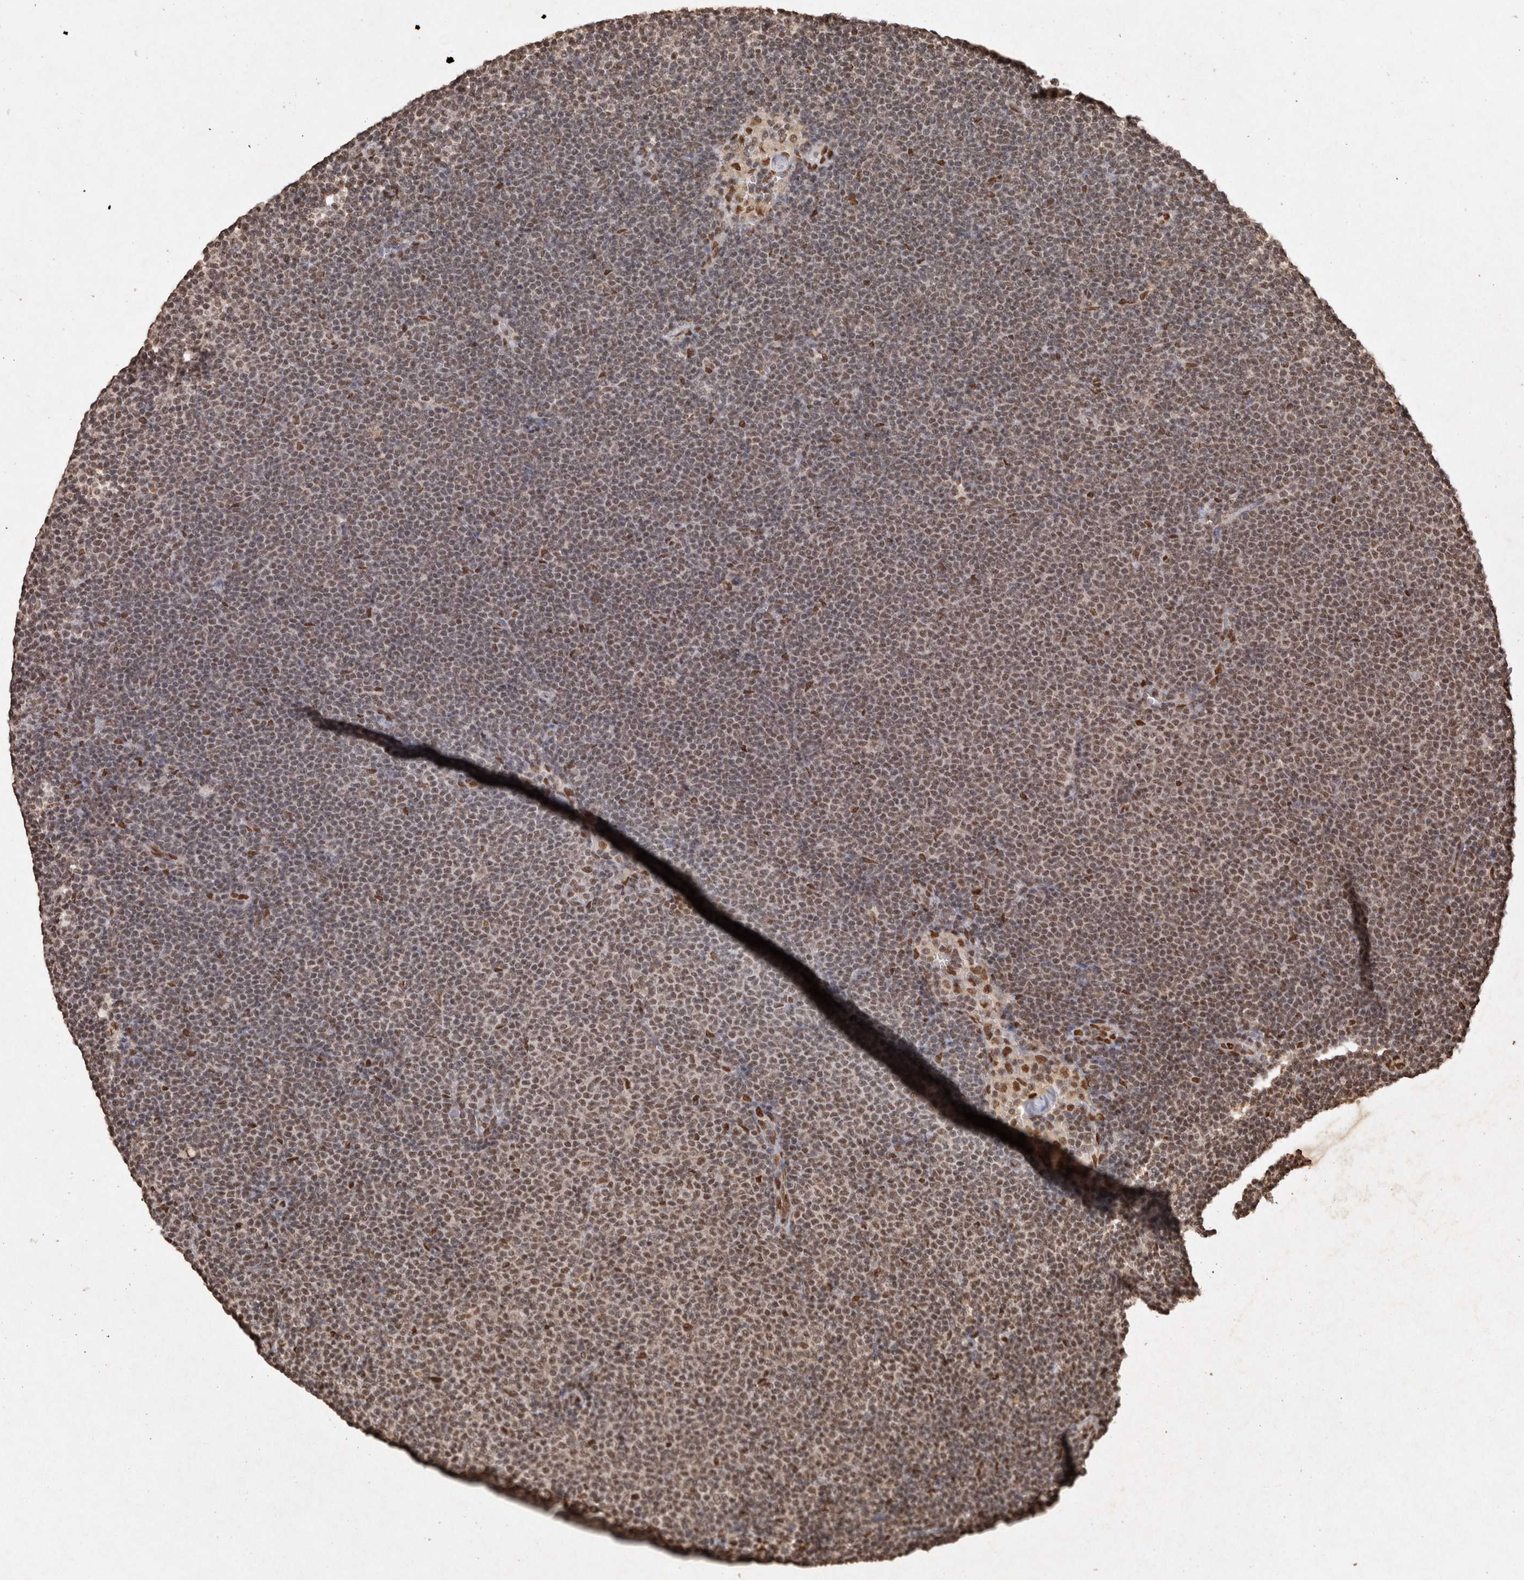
{"staining": {"intensity": "weak", "quantity": "25%-75%", "location": "nuclear"}, "tissue": "lymphoma", "cell_type": "Tumor cells", "image_type": "cancer", "snomed": [{"axis": "morphology", "description": "Malignant lymphoma, non-Hodgkin's type, Low grade"}, {"axis": "topography", "description": "Lymph node"}], "caption": "Human lymphoma stained with a brown dye reveals weak nuclear positive expression in approximately 25%-75% of tumor cells.", "gene": "HDGF", "patient": {"sex": "female", "age": 53}}